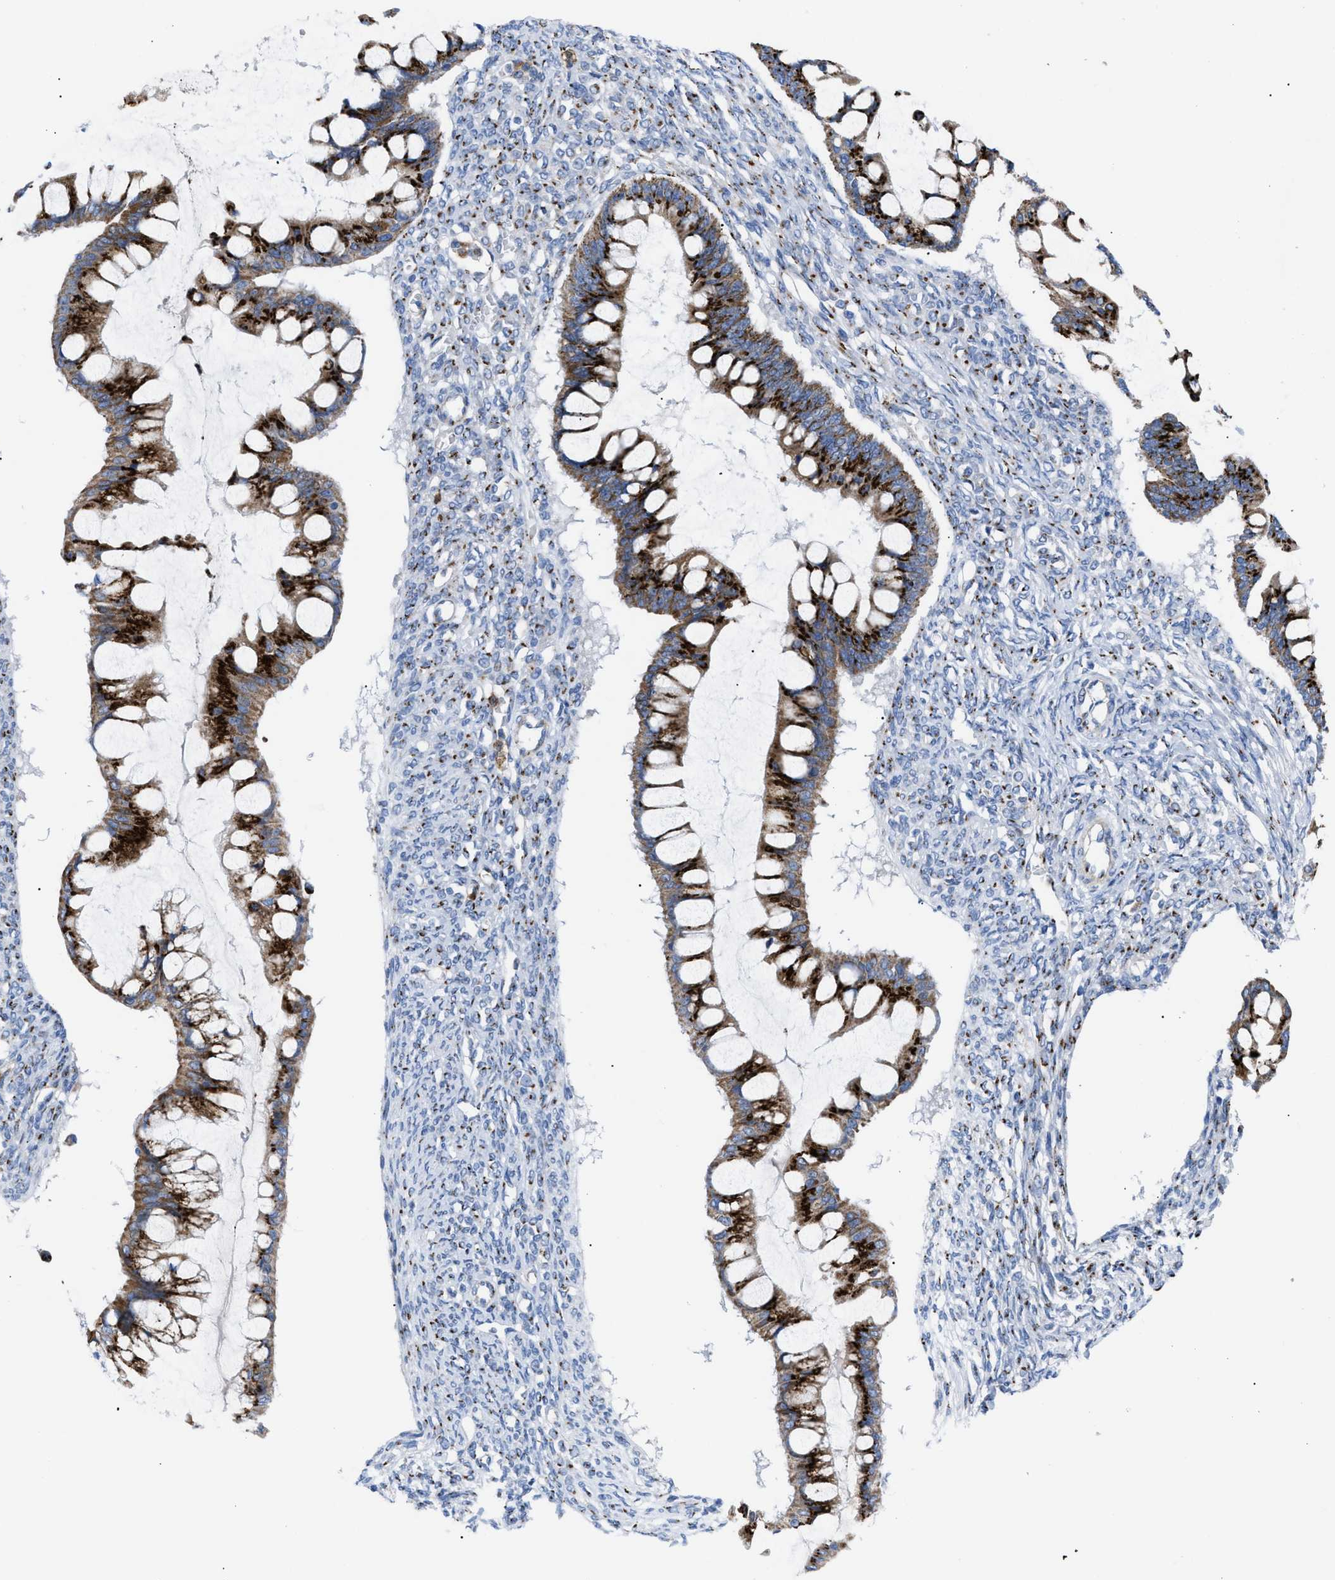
{"staining": {"intensity": "strong", "quantity": ">75%", "location": "cytoplasmic/membranous"}, "tissue": "ovarian cancer", "cell_type": "Tumor cells", "image_type": "cancer", "snomed": [{"axis": "morphology", "description": "Cystadenocarcinoma, mucinous, NOS"}, {"axis": "topography", "description": "Ovary"}], "caption": "Ovarian cancer stained for a protein demonstrates strong cytoplasmic/membranous positivity in tumor cells.", "gene": "TMEM17", "patient": {"sex": "female", "age": 73}}